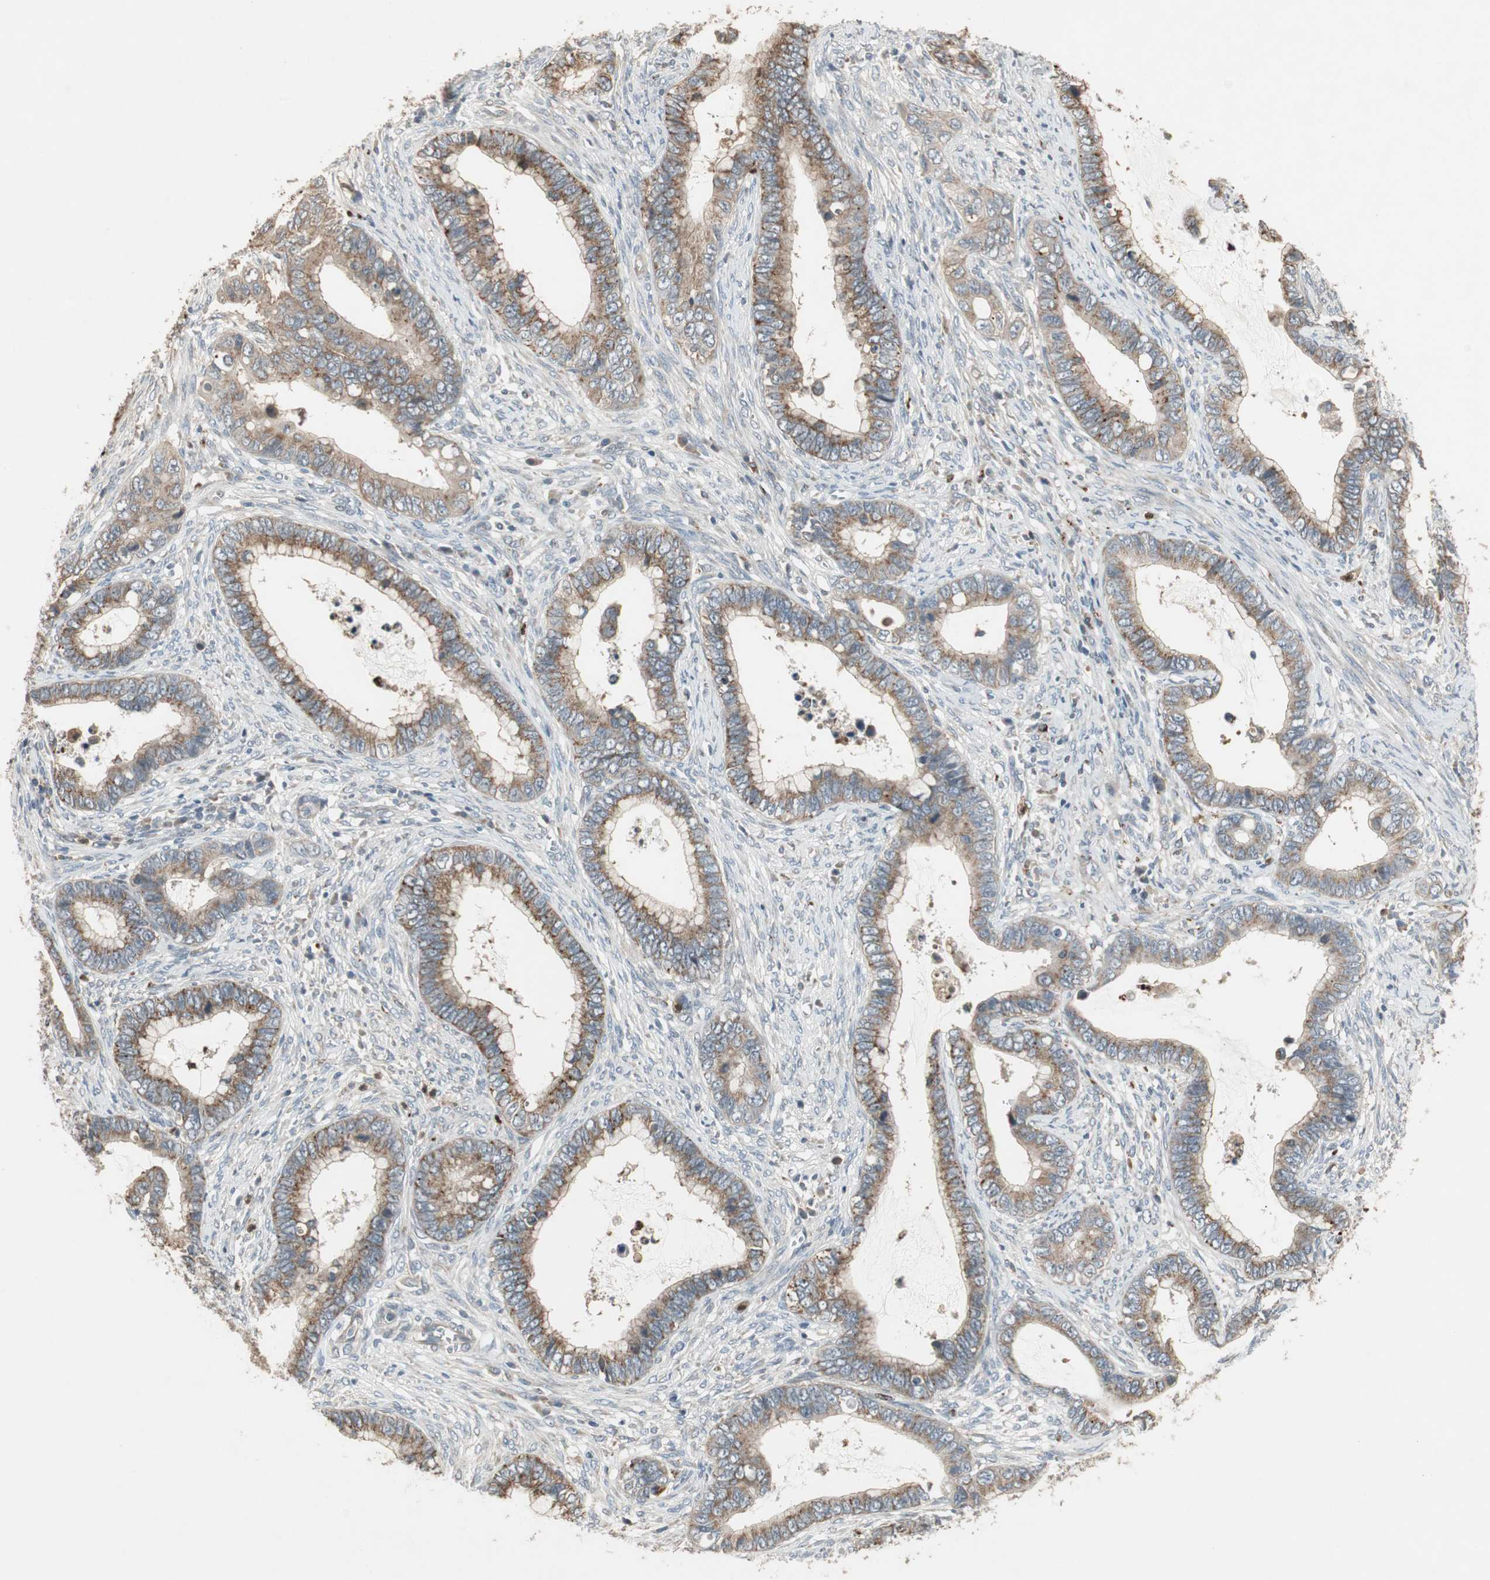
{"staining": {"intensity": "moderate", "quantity": ">75%", "location": "cytoplasmic/membranous"}, "tissue": "cervical cancer", "cell_type": "Tumor cells", "image_type": "cancer", "snomed": [{"axis": "morphology", "description": "Adenocarcinoma, NOS"}, {"axis": "topography", "description": "Cervix"}], "caption": "IHC of human cervical cancer displays medium levels of moderate cytoplasmic/membranous positivity in approximately >75% of tumor cells. The protein of interest is stained brown, and the nuclei are stained in blue (DAB (3,3'-diaminobenzidine) IHC with brightfield microscopy, high magnification).", "gene": "SNX4", "patient": {"sex": "female", "age": 44}}